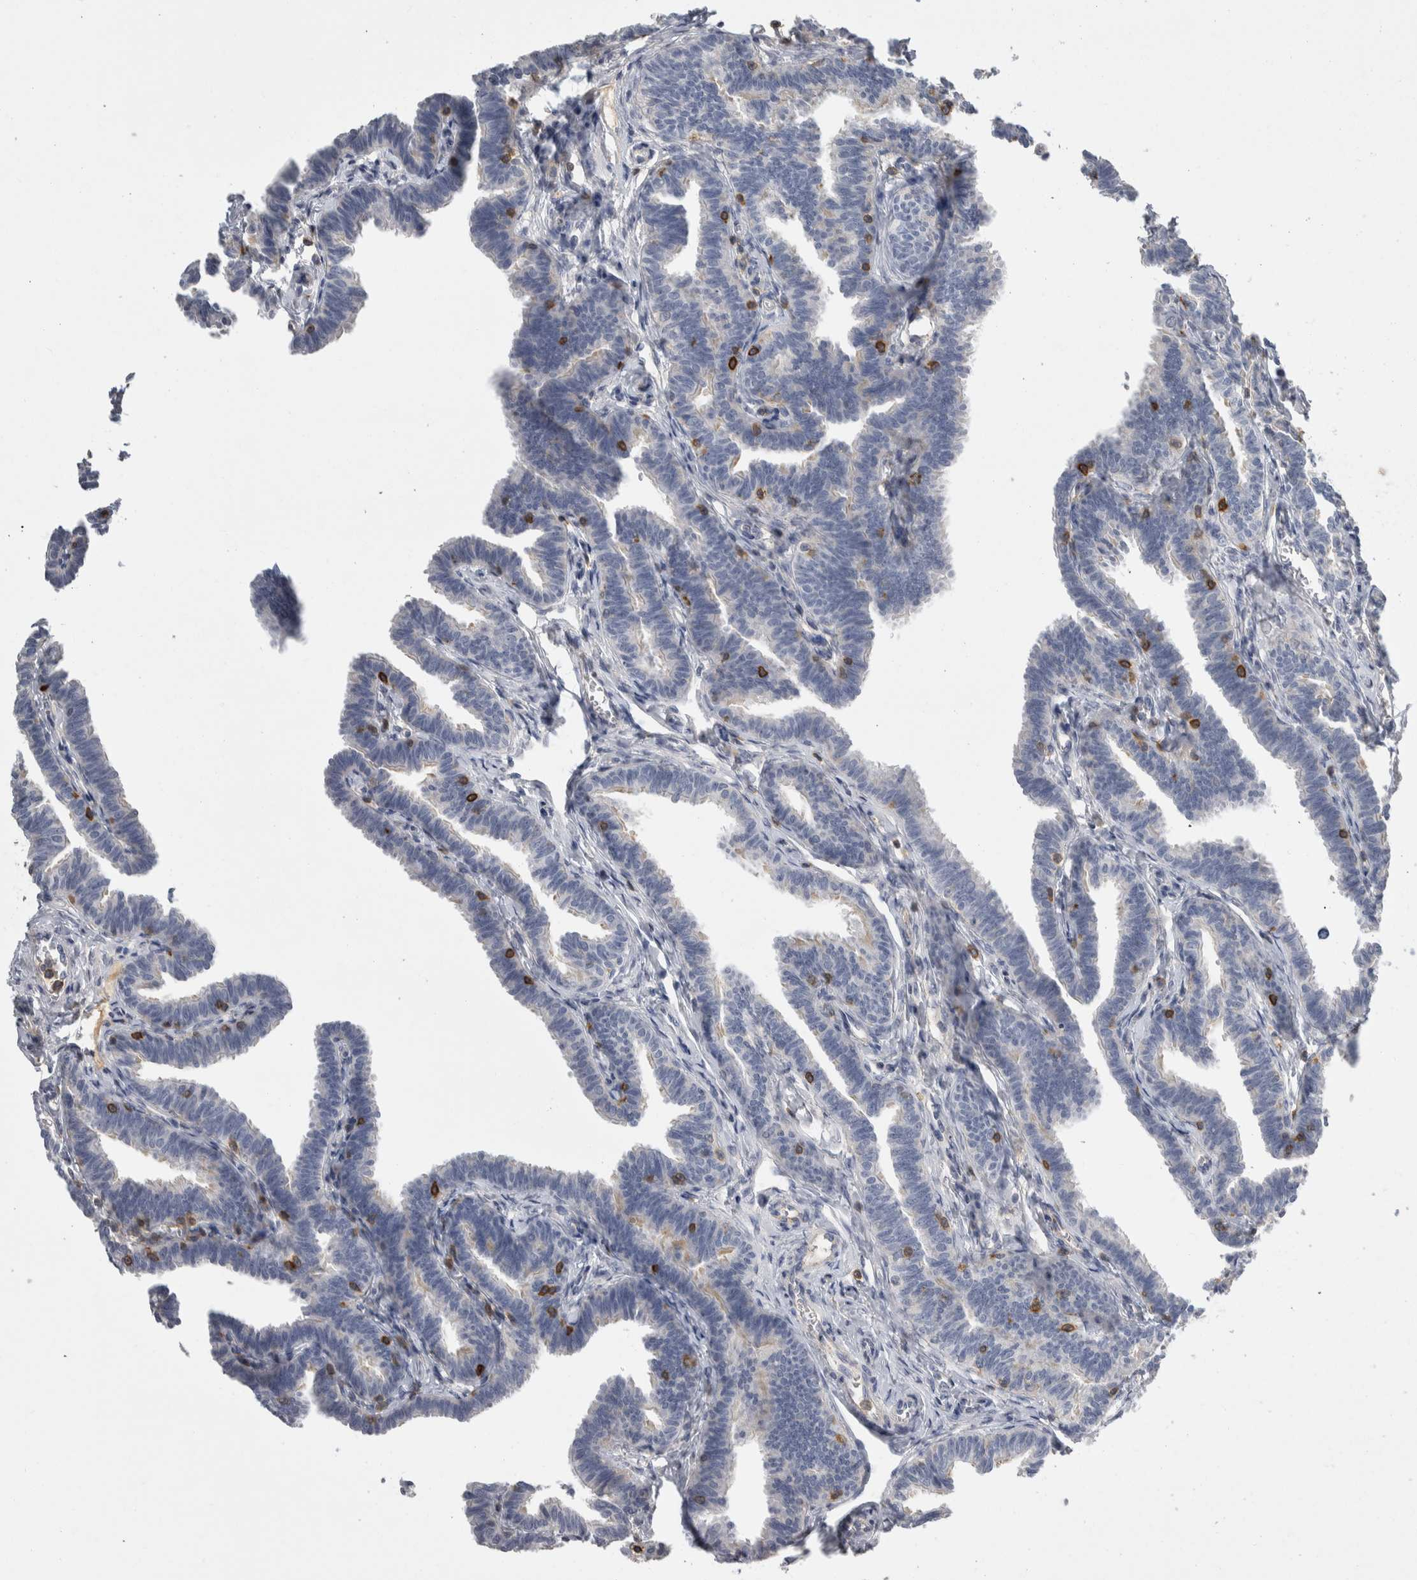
{"staining": {"intensity": "negative", "quantity": "none", "location": "none"}, "tissue": "fallopian tube", "cell_type": "Glandular cells", "image_type": "normal", "snomed": [{"axis": "morphology", "description": "Normal tissue, NOS"}, {"axis": "topography", "description": "Fallopian tube"}, {"axis": "topography", "description": "Ovary"}], "caption": "DAB immunohistochemical staining of normal human fallopian tube reveals no significant staining in glandular cells.", "gene": "CEP295NL", "patient": {"sex": "female", "age": 23}}